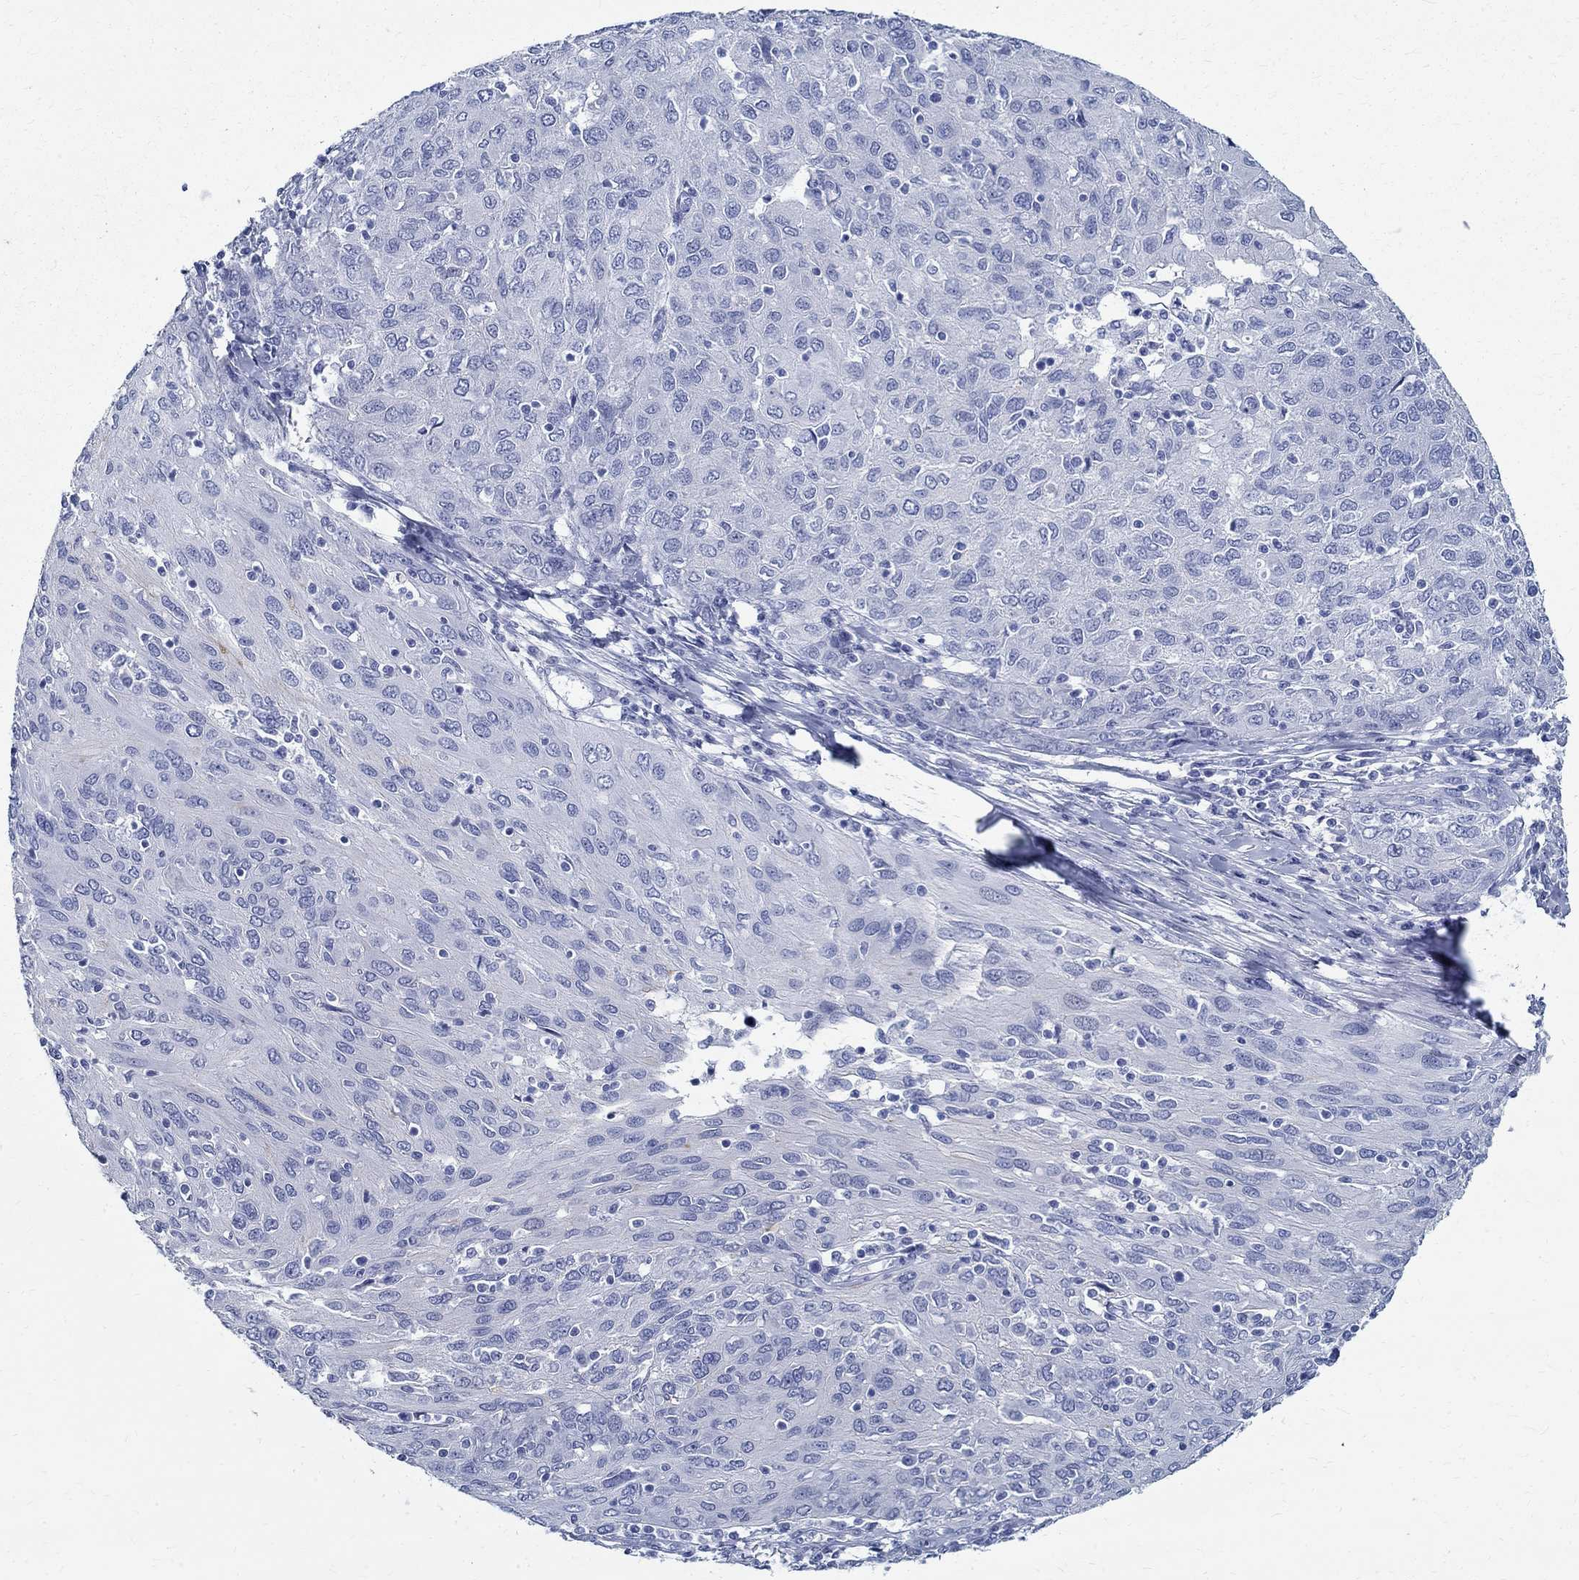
{"staining": {"intensity": "negative", "quantity": "none", "location": "none"}, "tissue": "ovarian cancer", "cell_type": "Tumor cells", "image_type": "cancer", "snomed": [{"axis": "morphology", "description": "Carcinoma, endometroid"}, {"axis": "topography", "description": "Ovary"}], "caption": "Immunohistochemical staining of ovarian cancer demonstrates no significant expression in tumor cells.", "gene": "BSPRY", "patient": {"sex": "female", "age": 50}}